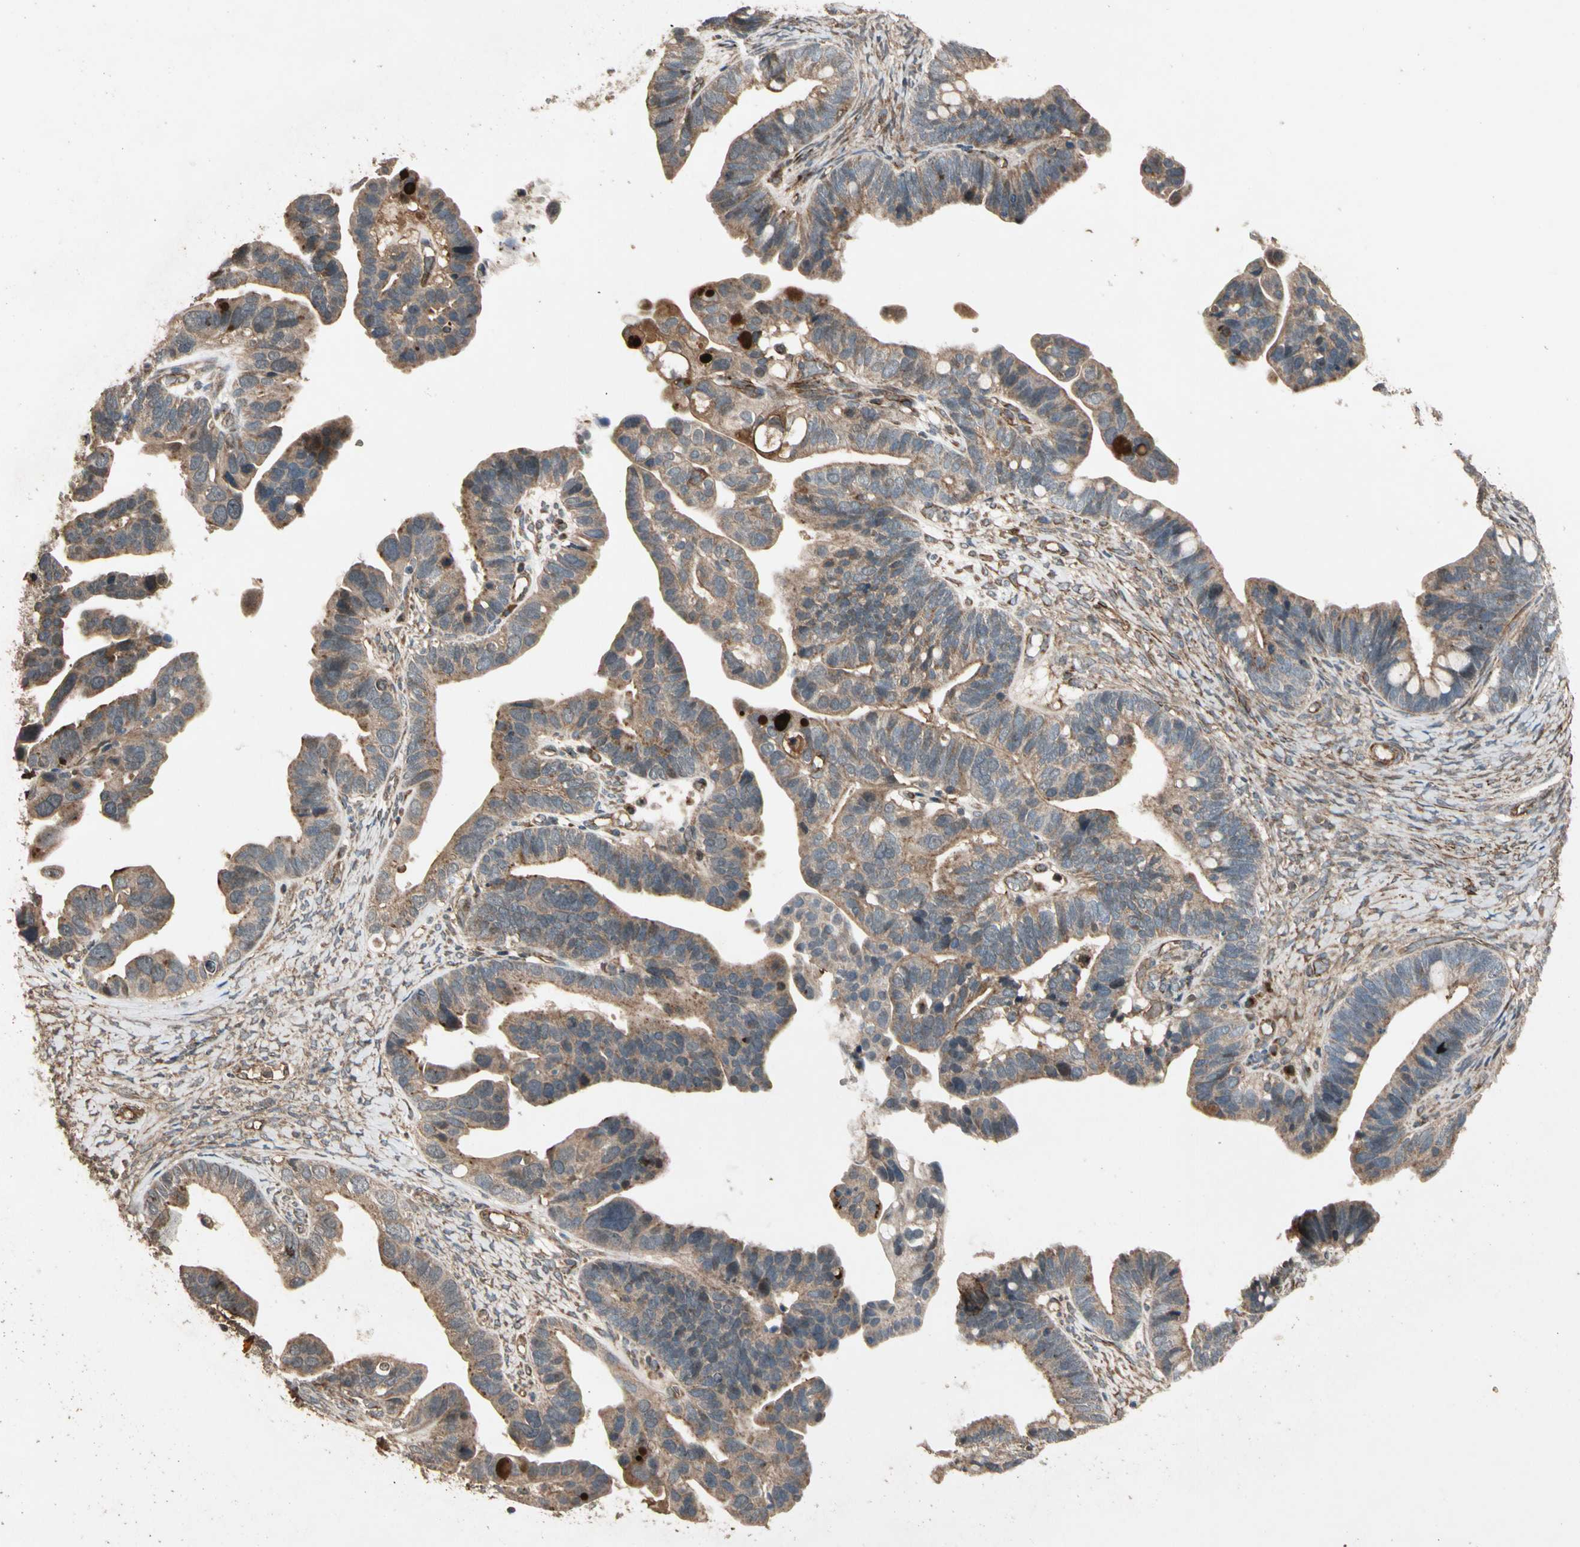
{"staining": {"intensity": "weak", "quantity": ">75%", "location": "cytoplasmic/membranous"}, "tissue": "ovarian cancer", "cell_type": "Tumor cells", "image_type": "cancer", "snomed": [{"axis": "morphology", "description": "Cystadenocarcinoma, serous, NOS"}, {"axis": "topography", "description": "Ovary"}], "caption": "A histopathology image showing weak cytoplasmic/membranous expression in about >75% of tumor cells in ovarian cancer (serous cystadenocarcinoma), as visualized by brown immunohistochemical staining.", "gene": "GCK", "patient": {"sex": "female", "age": 56}}